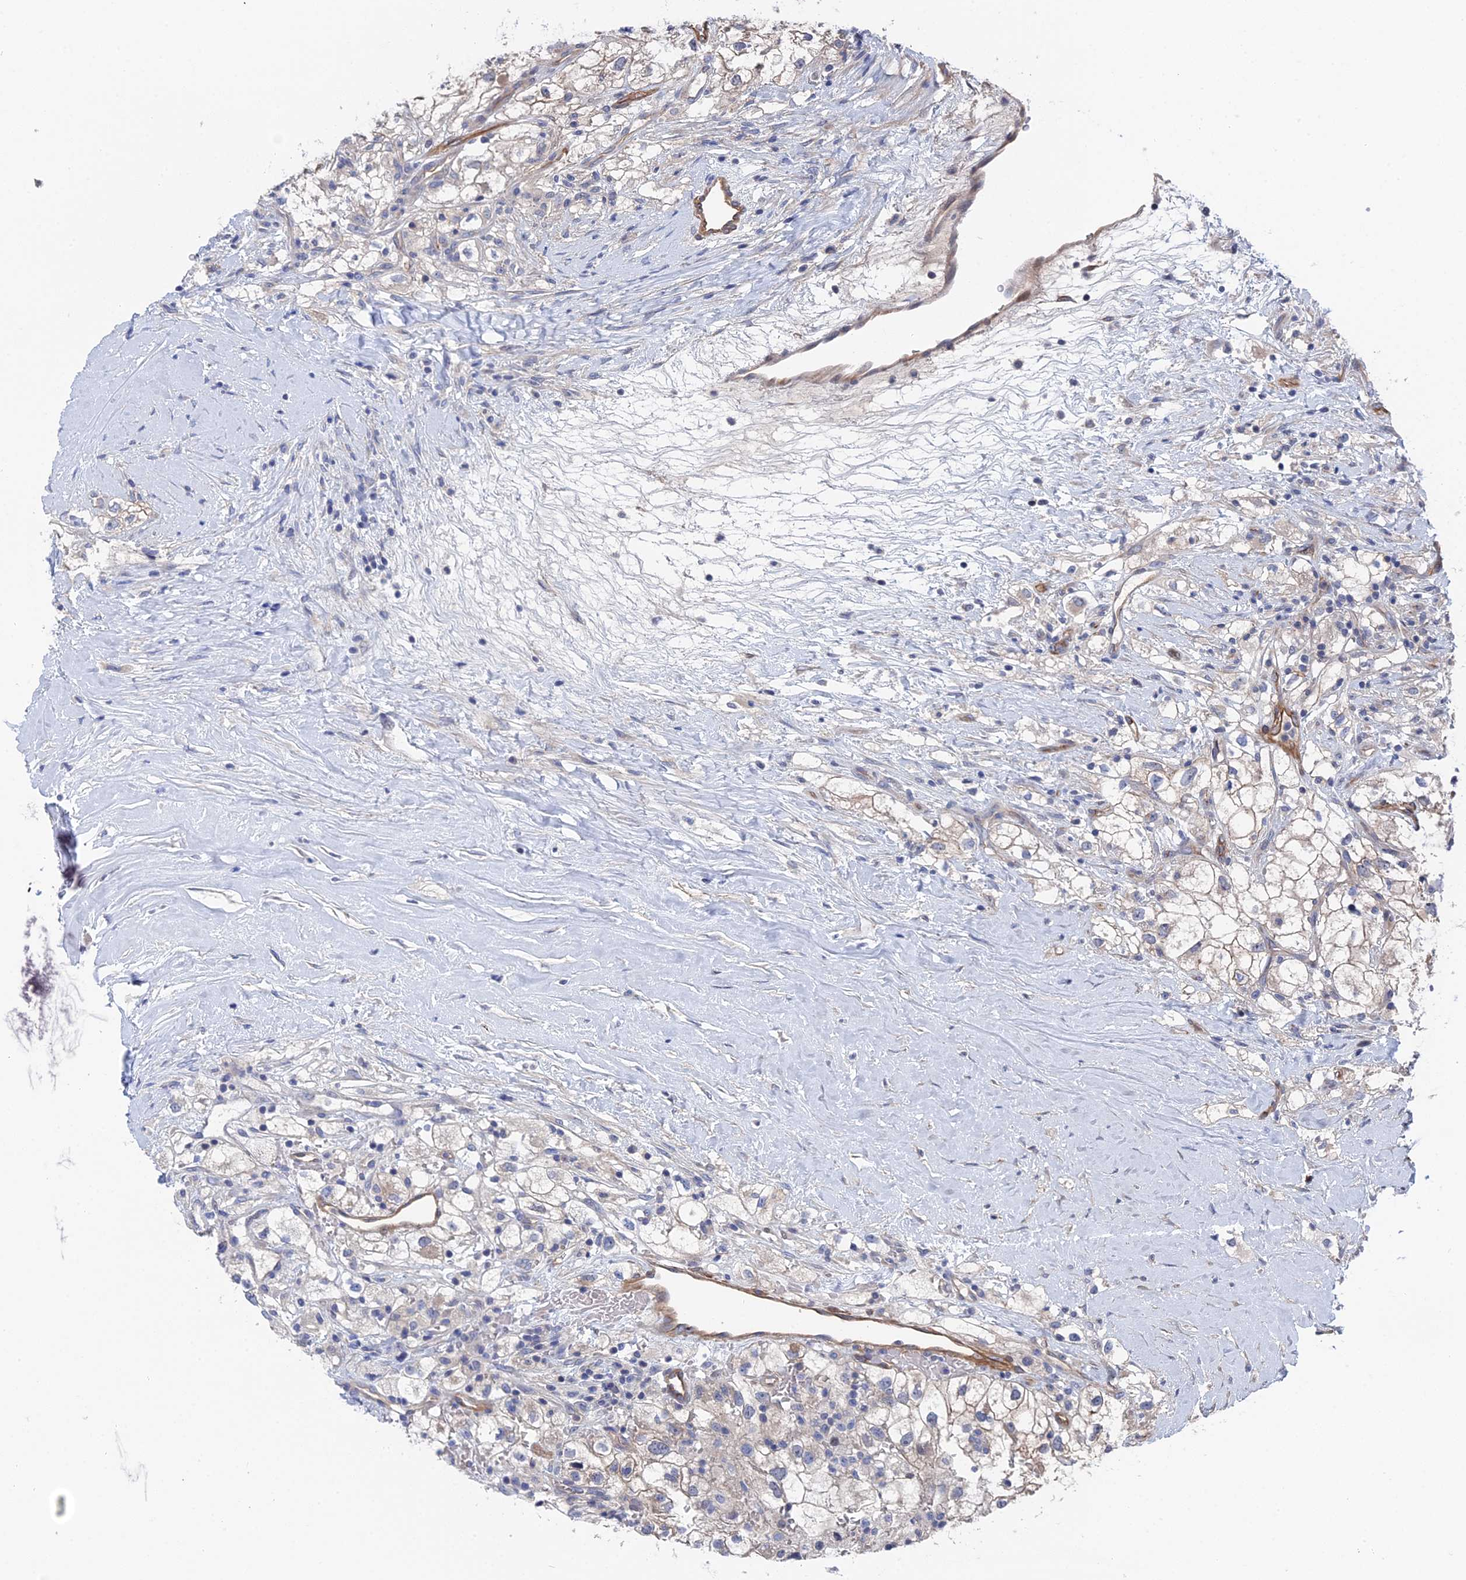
{"staining": {"intensity": "negative", "quantity": "none", "location": "none"}, "tissue": "renal cancer", "cell_type": "Tumor cells", "image_type": "cancer", "snomed": [{"axis": "morphology", "description": "Adenocarcinoma, NOS"}, {"axis": "topography", "description": "Kidney"}], "caption": "Immunohistochemistry micrograph of neoplastic tissue: renal cancer stained with DAB (3,3'-diaminobenzidine) reveals no significant protein staining in tumor cells.", "gene": "MTHFSD", "patient": {"sex": "male", "age": 59}}